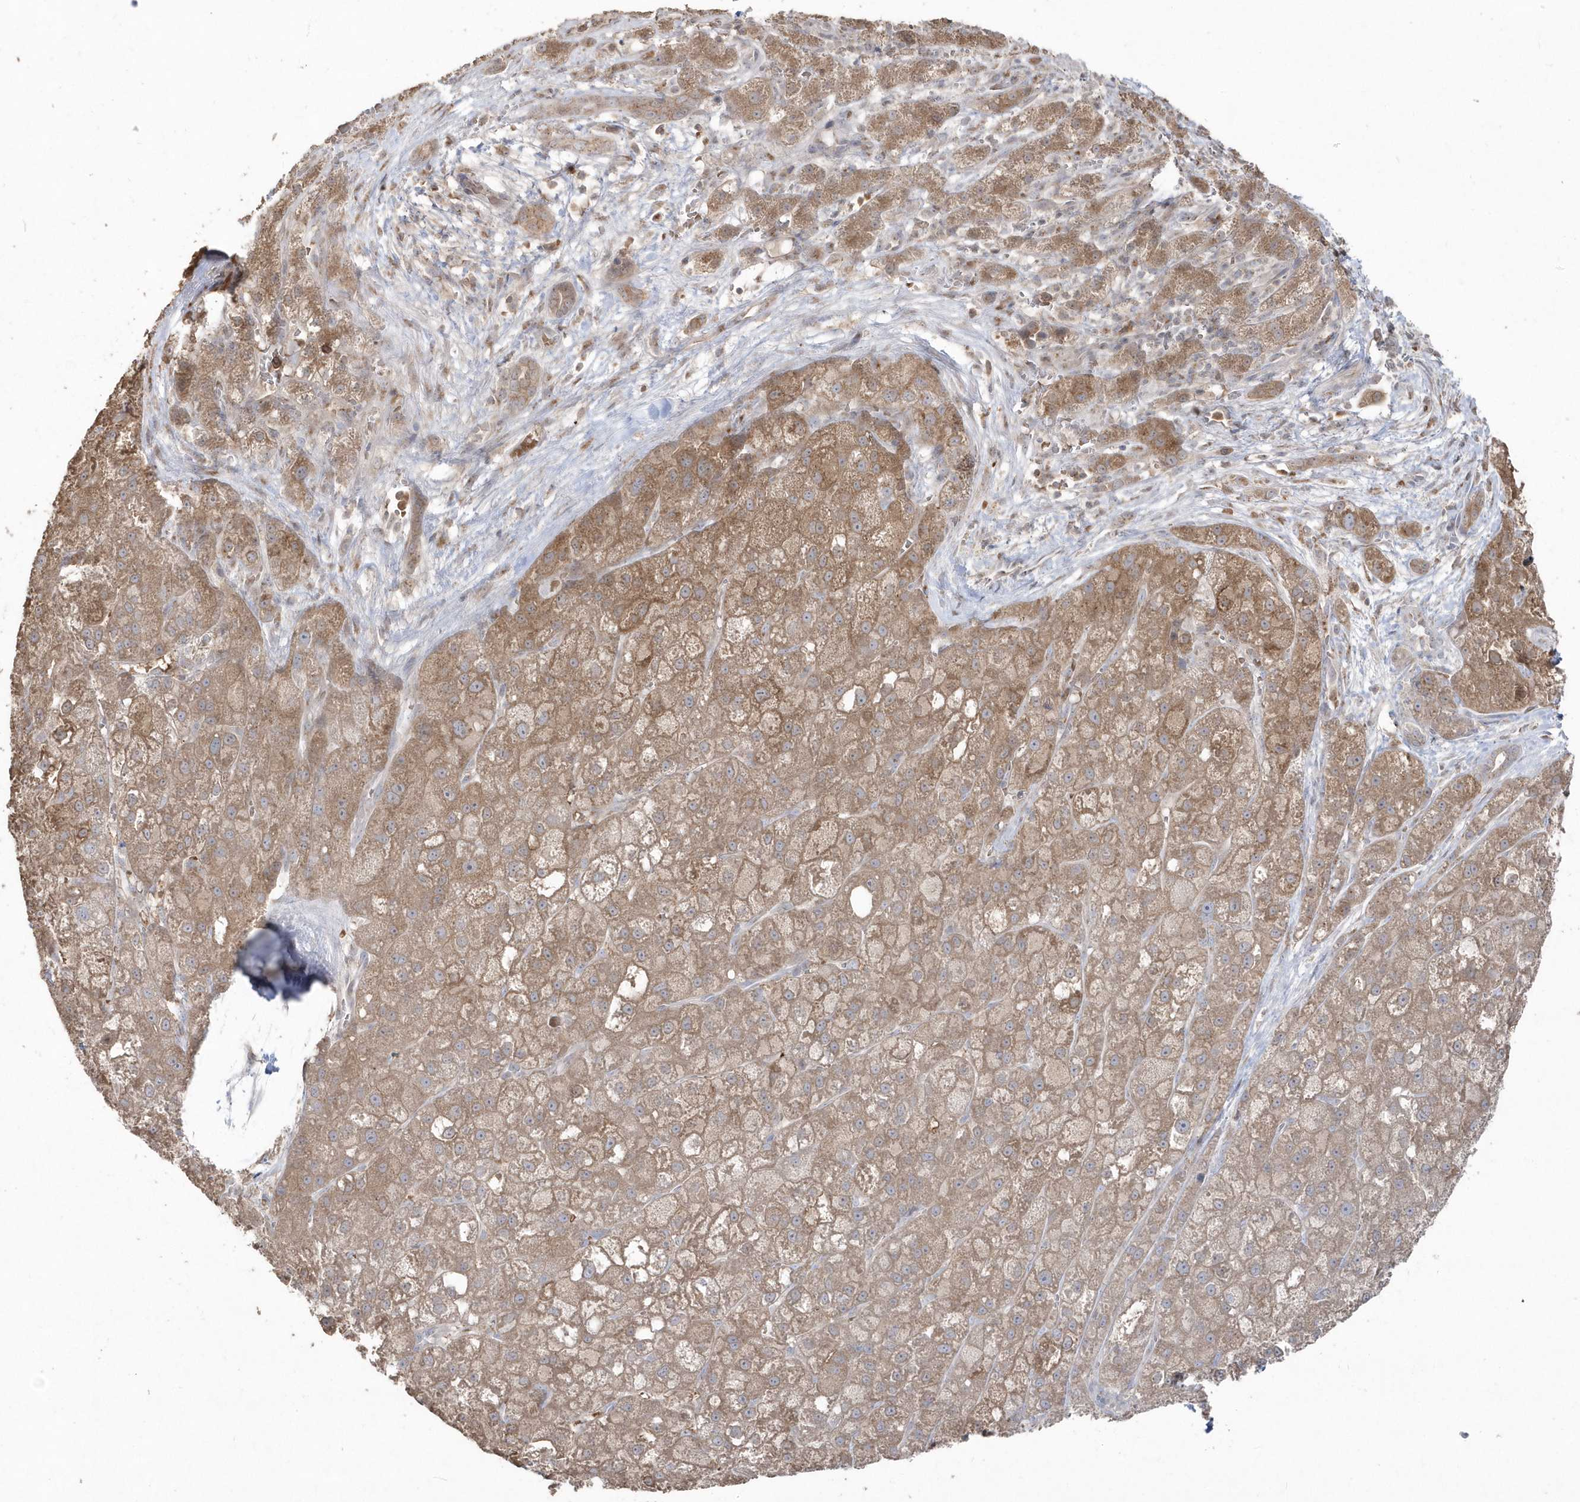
{"staining": {"intensity": "moderate", "quantity": ">75%", "location": "cytoplasmic/membranous"}, "tissue": "liver cancer", "cell_type": "Tumor cells", "image_type": "cancer", "snomed": [{"axis": "morphology", "description": "Carcinoma, Hepatocellular, NOS"}, {"axis": "topography", "description": "Liver"}], "caption": "Immunohistochemical staining of liver hepatocellular carcinoma demonstrates medium levels of moderate cytoplasmic/membranous protein positivity in about >75% of tumor cells.", "gene": "GEMIN6", "patient": {"sex": "male", "age": 57}}